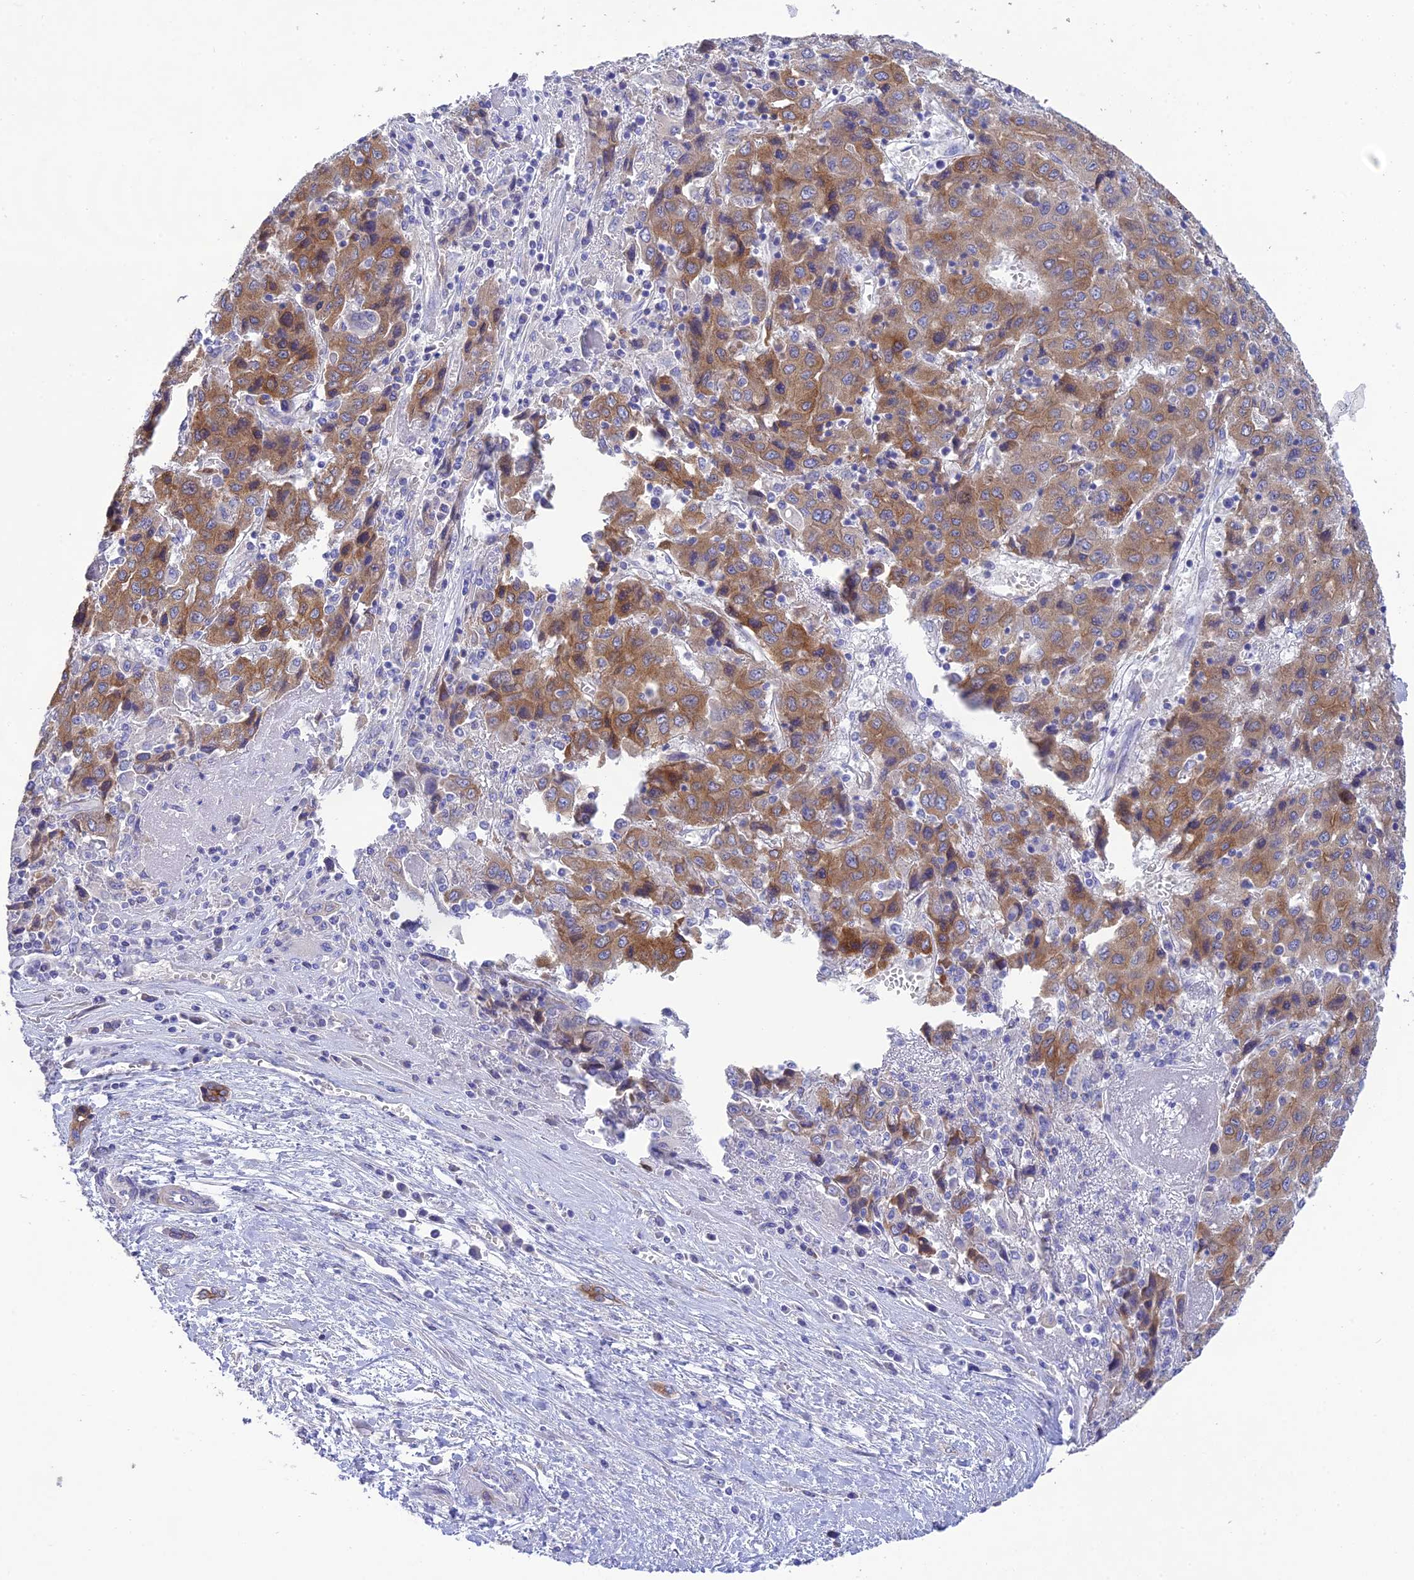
{"staining": {"intensity": "moderate", "quantity": "25%-75%", "location": "cytoplasmic/membranous"}, "tissue": "liver cancer", "cell_type": "Tumor cells", "image_type": "cancer", "snomed": [{"axis": "morphology", "description": "Carcinoma, Hepatocellular, NOS"}, {"axis": "topography", "description": "Liver"}], "caption": "A histopathology image of human liver cancer (hepatocellular carcinoma) stained for a protein reveals moderate cytoplasmic/membranous brown staining in tumor cells.", "gene": "HSD17B2", "patient": {"sex": "female", "age": 53}}